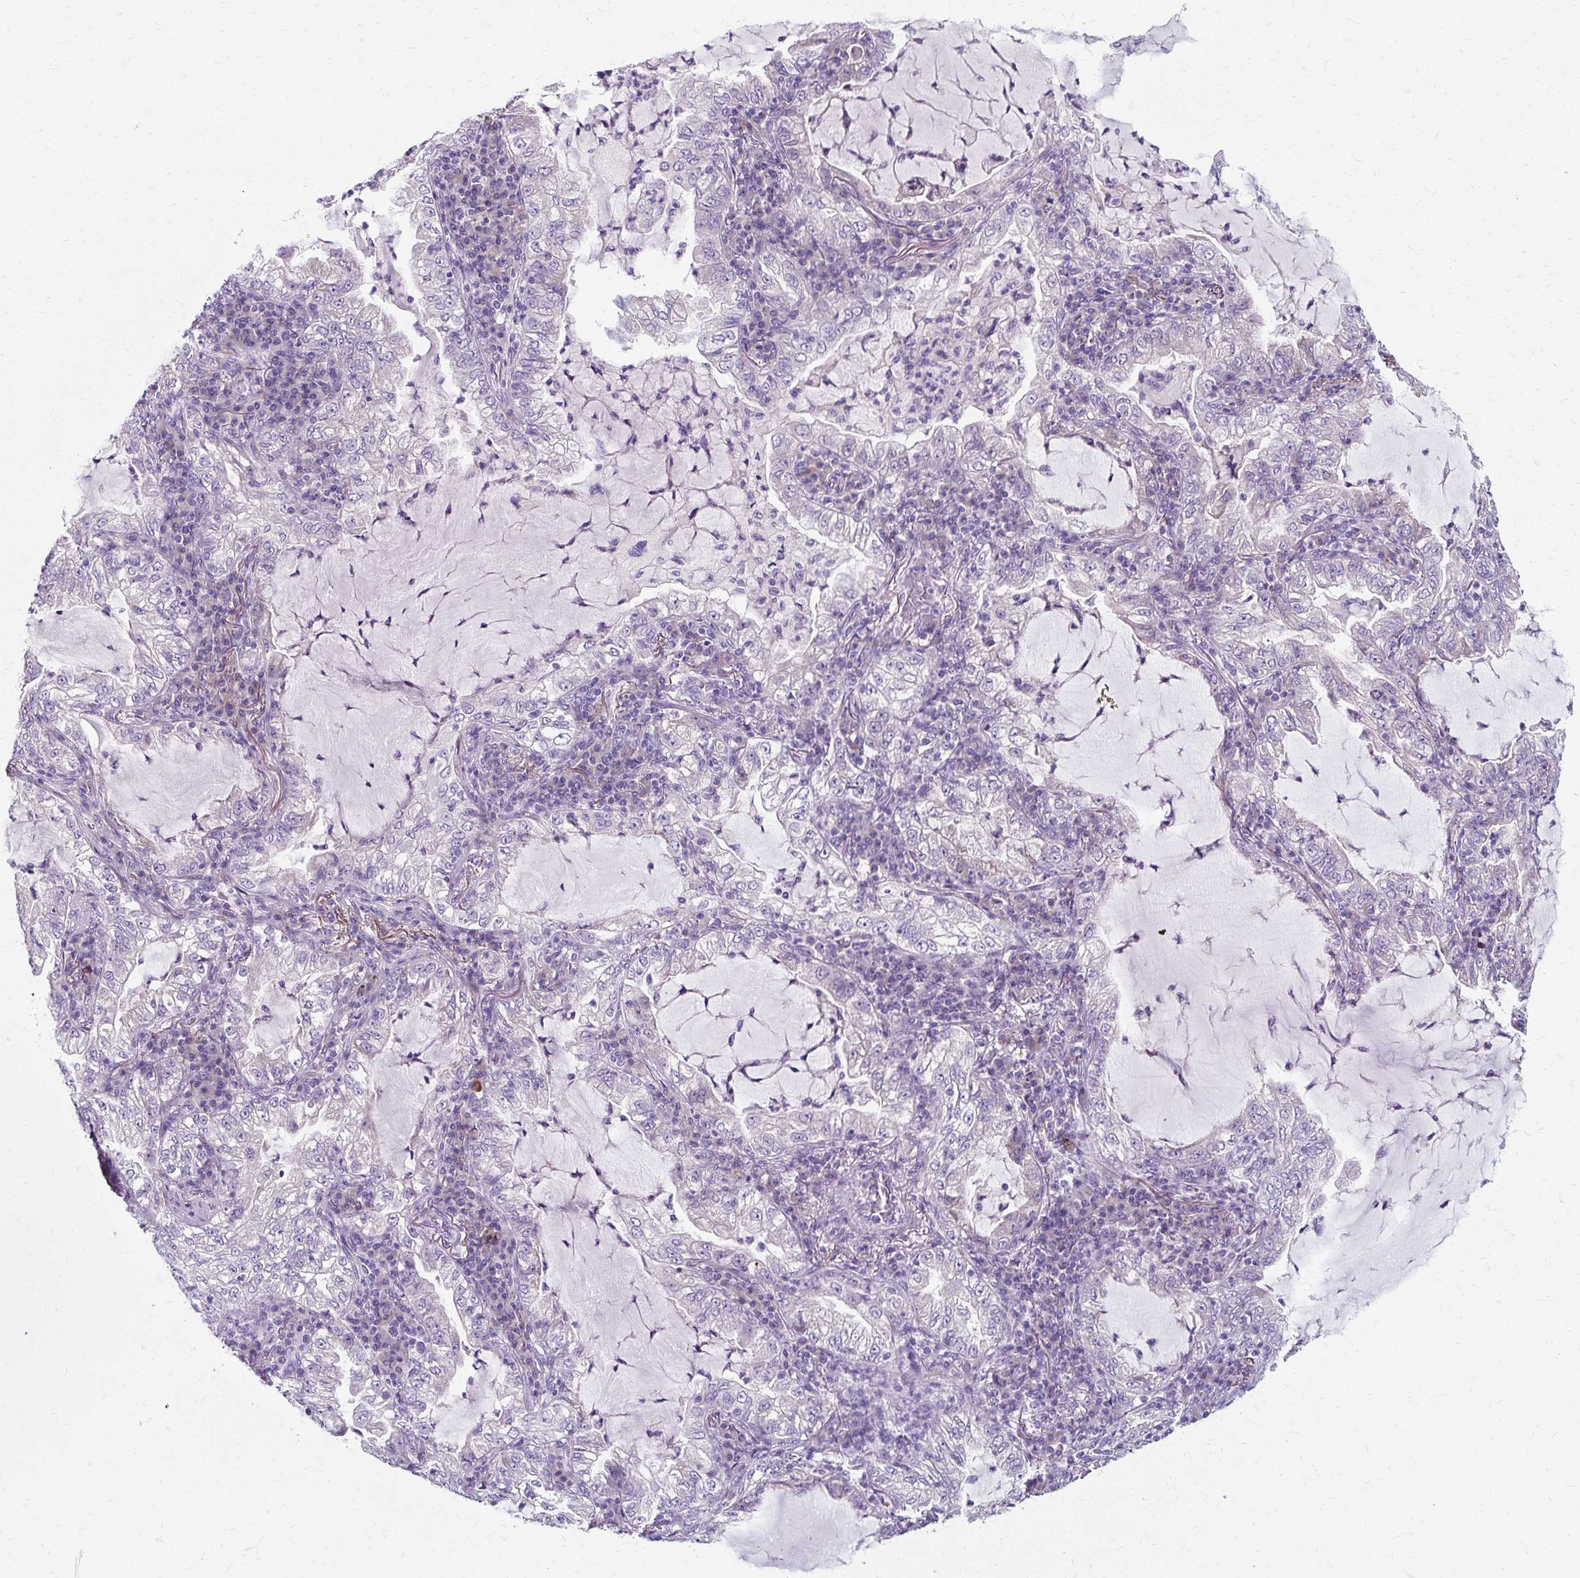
{"staining": {"intensity": "negative", "quantity": "none", "location": "none"}, "tissue": "lung cancer", "cell_type": "Tumor cells", "image_type": "cancer", "snomed": [{"axis": "morphology", "description": "Adenocarcinoma, NOS"}, {"axis": "topography", "description": "Lung"}], "caption": "This is an IHC histopathology image of adenocarcinoma (lung). There is no expression in tumor cells.", "gene": "ZNF555", "patient": {"sex": "female", "age": 73}}